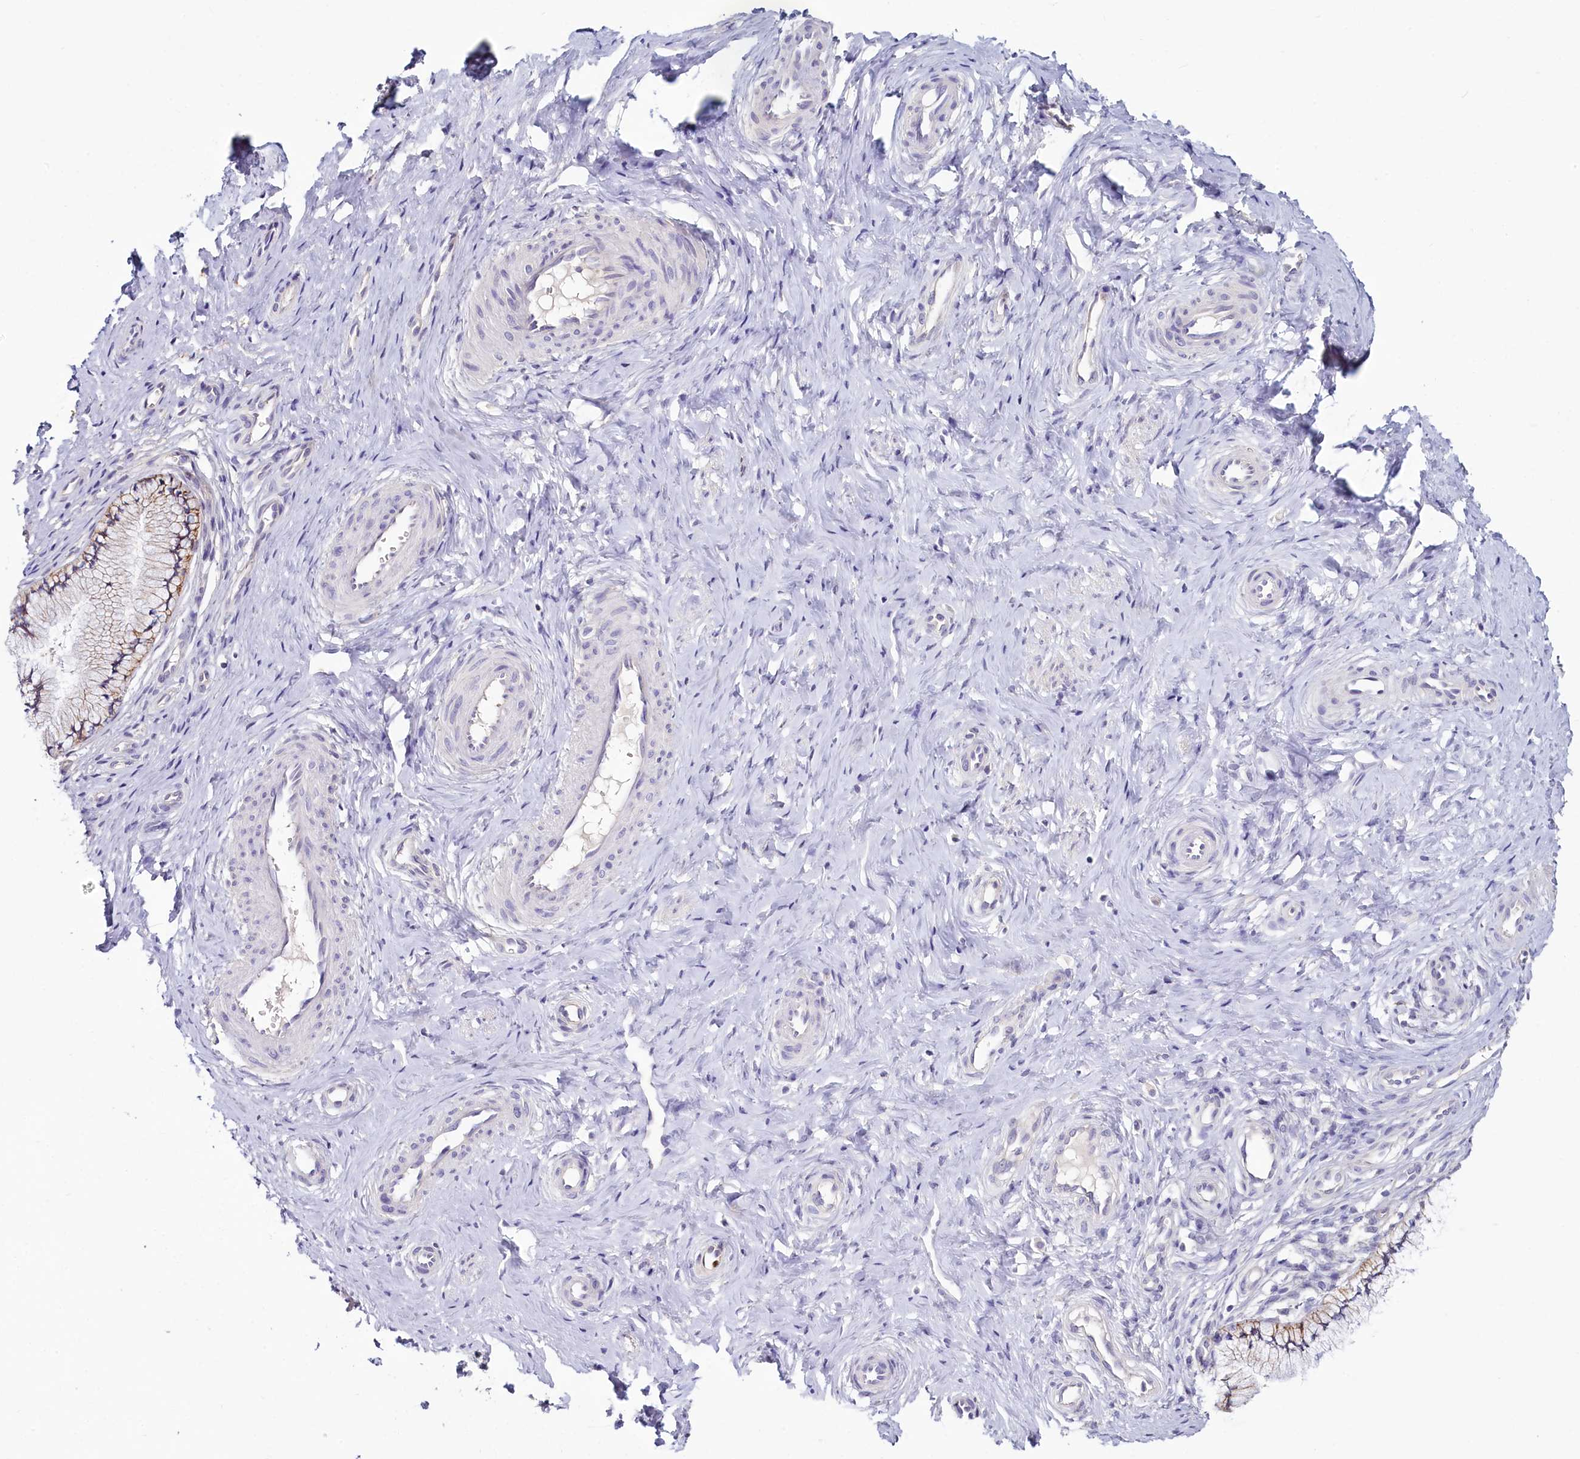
{"staining": {"intensity": "moderate", "quantity": "<25%", "location": "cytoplasmic/membranous"}, "tissue": "cervix", "cell_type": "Glandular cells", "image_type": "normal", "snomed": [{"axis": "morphology", "description": "Normal tissue, NOS"}, {"axis": "topography", "description": "Cervix"}], "caption": "Protein expression by immunohistochemistry exhibits moderate cytoplasmic/membranous expression in approximately <25% of glandular cells in benign cervix.", "gene": "PDE6D", "patient": {"sex": "female", "age": 36}}